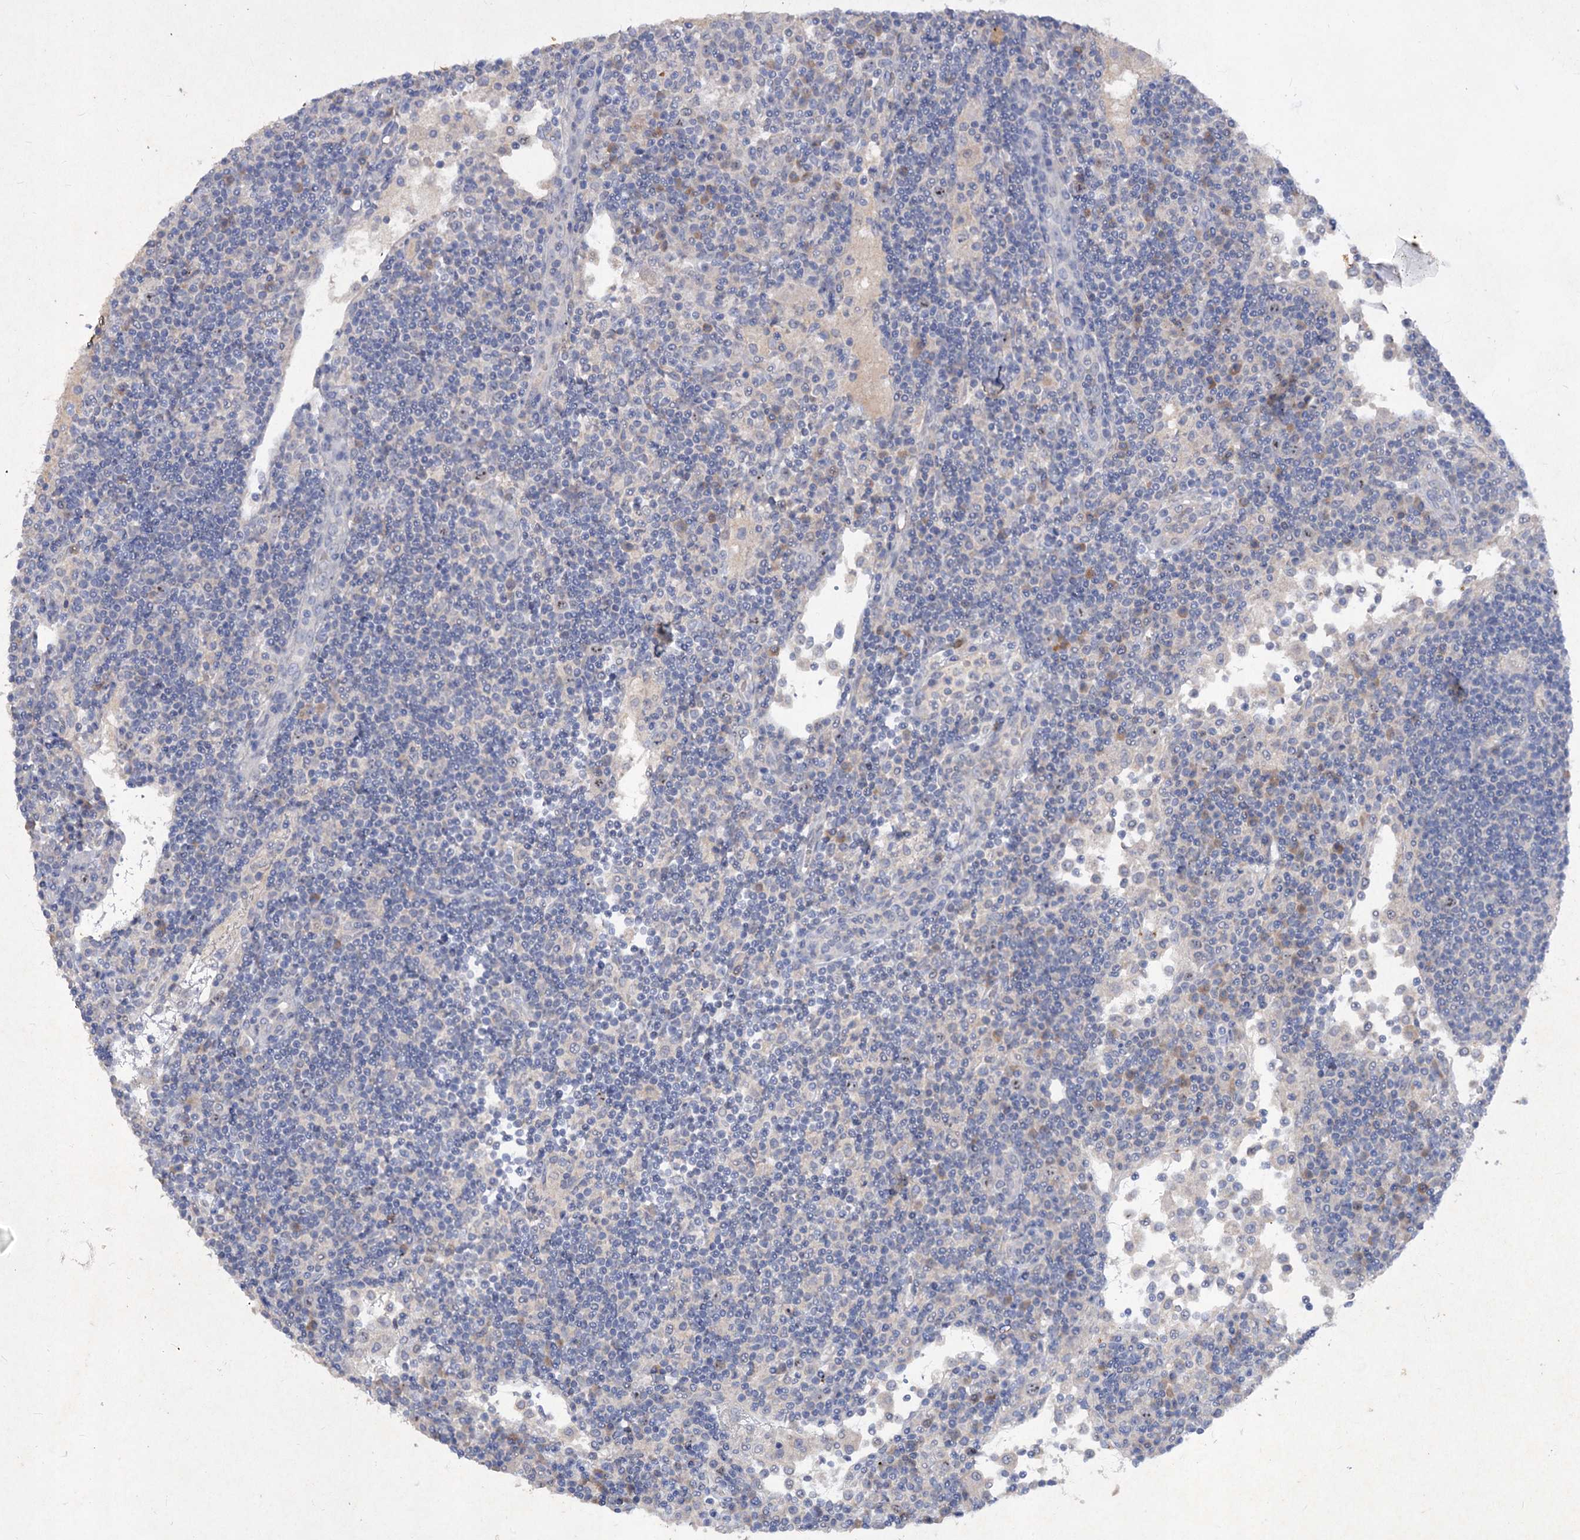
{"staining": {"intensity": "negative", "quantity": "none", "location": "none"}, "tissue": "lymph node", "cell_type": "Germinal center cells", "image_type": "normal", "snomed": [{"axis": "morphology", "description": "Normal tissue, NOS"}, {"axis": "topography", "description": "Lymph node"}], "caption": "DAB (3,3'-diaminobenzidine) immunohistochemical staining of normal human lymph node reveals no significant expression in germinal center cells.", "gene": "ATP4A", "patient": {"sex": "female", "age": 53}}